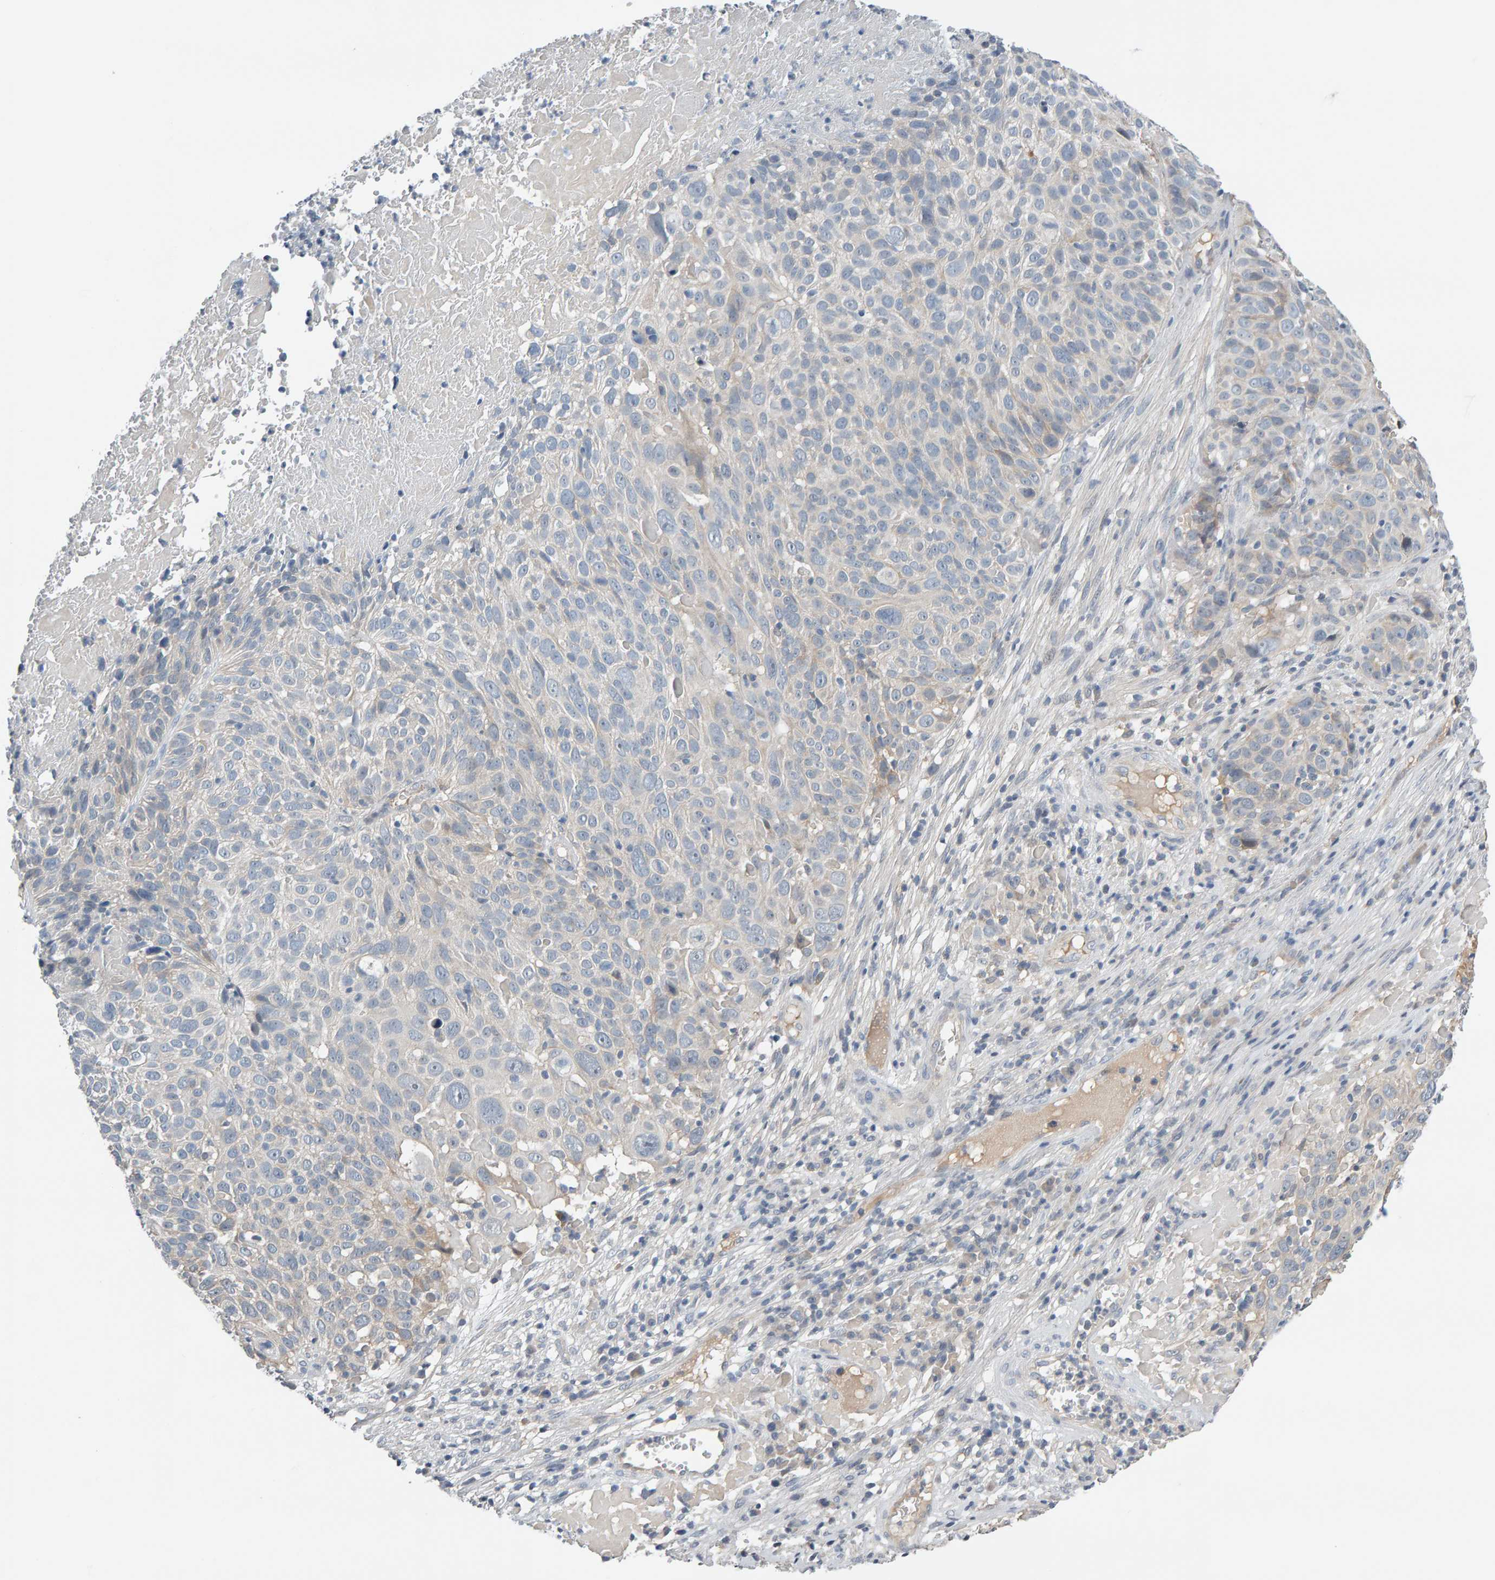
{"staining": {"intensity": "negative", "quantity": "none", "location": "none"}, "tissue": "cervical cancer", "cell_type": "Tumor cells", "image_type": "cancer", "snomed": [{"axis": "morphology", "description": "Squamous cell carcinoma, NOS"}, {"axis": "topography", "description": "Cervix"}], "caption": "Immunohistochemistry photomicrograph of cervical cancer stained for a protein (brown), which demonstrates no staining in tumor cells.", "gene": "GFUS", "patient": {"sex": "female", "age": 74}}